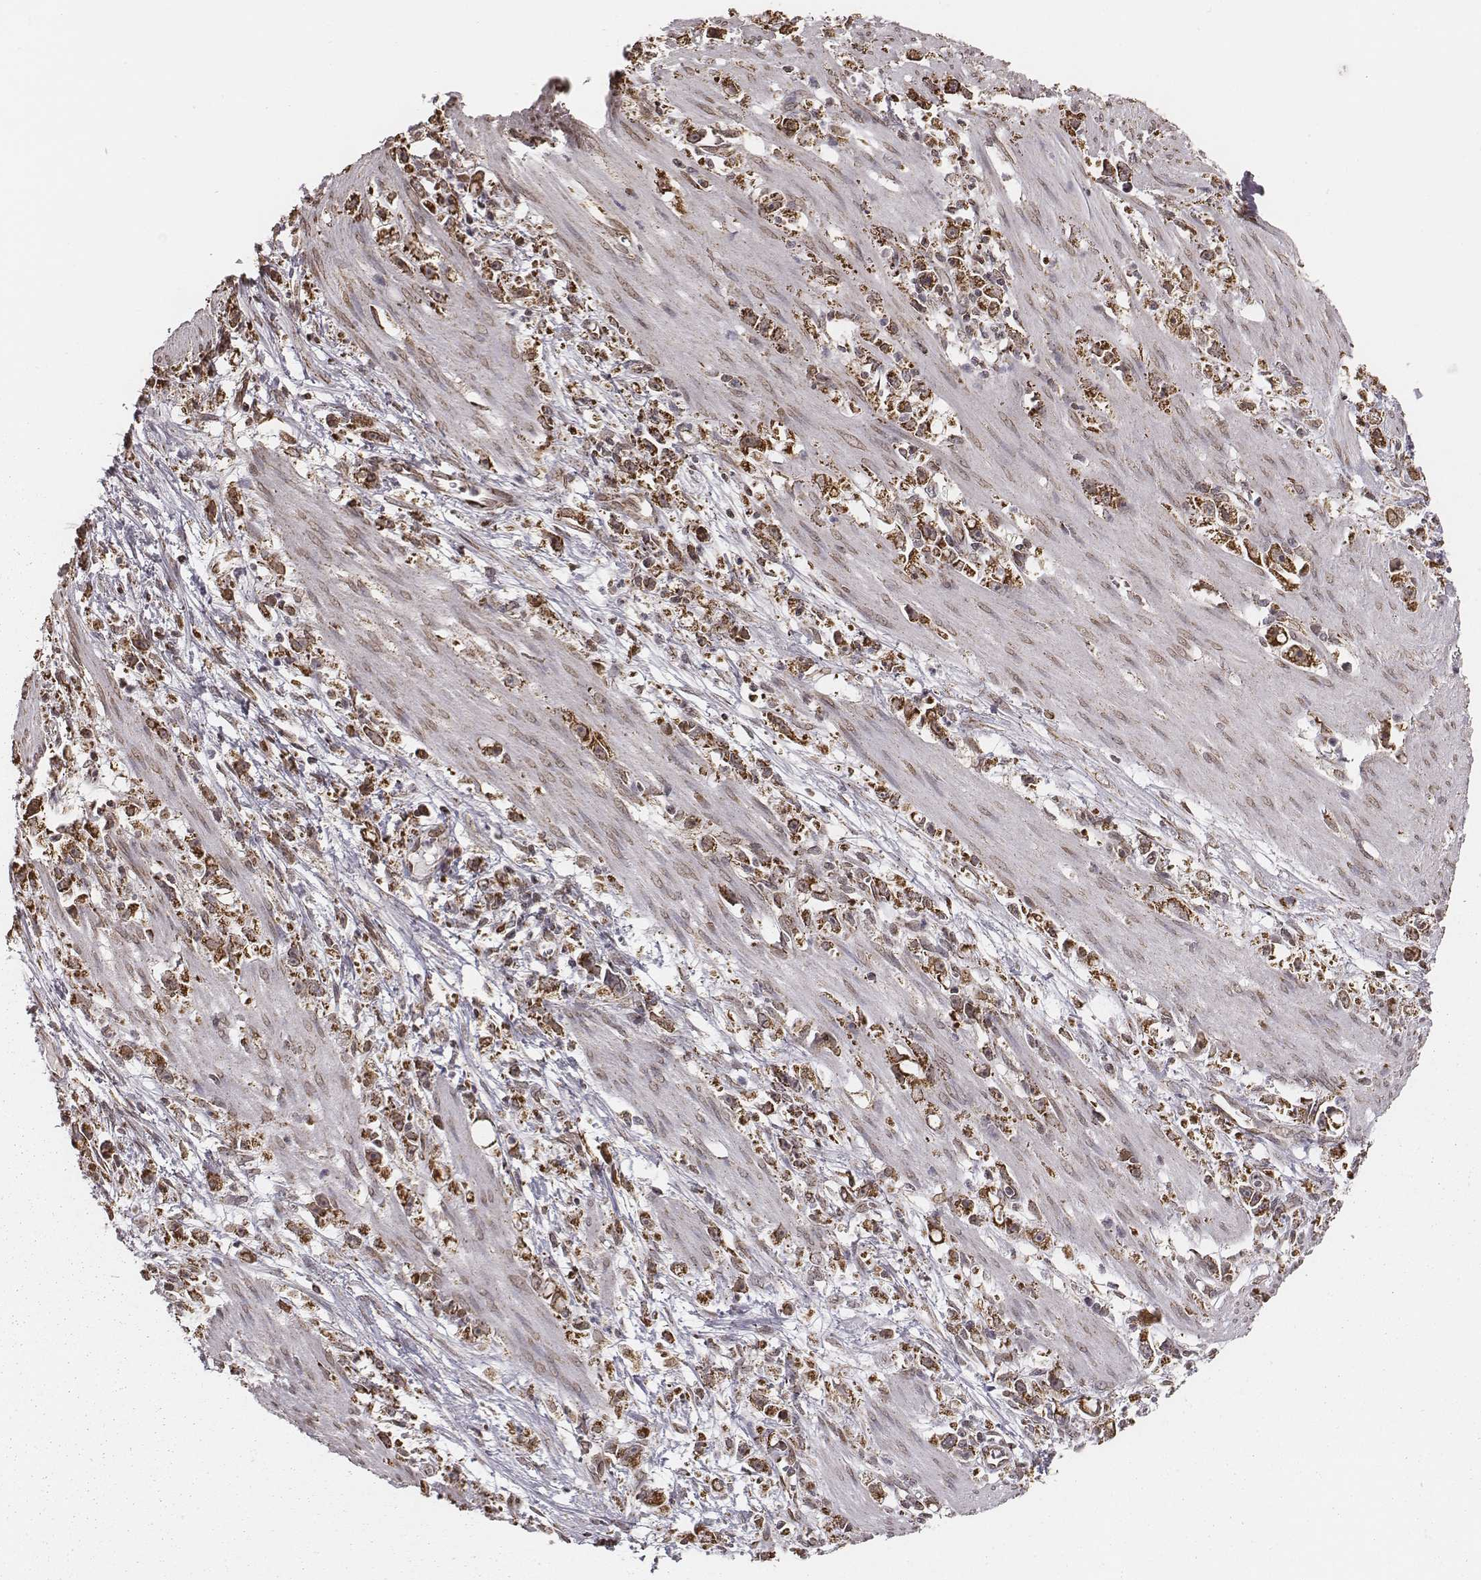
{"staining": {"intensity": "strong", "quantity": ">75%", "location": "cytoplasmic/membranous"}, "tissue": "stomach cancer", "cell_type": "Tumor cells", "image_type": "cancer", "snomed": [{"axis": "morphology", "description": "Adenocarcinoma, NOS"}, {"axis": "topography", "description": "Stomach"}], "caption": "A high amount of strong cytoplasmic/membranous positivity is seen in approximately >75% of tumor cells in stomach cancer (adenocarcinoma) tissue.", "gene": "ACOT2", "patient": {"sex": "female", "age": 59}}